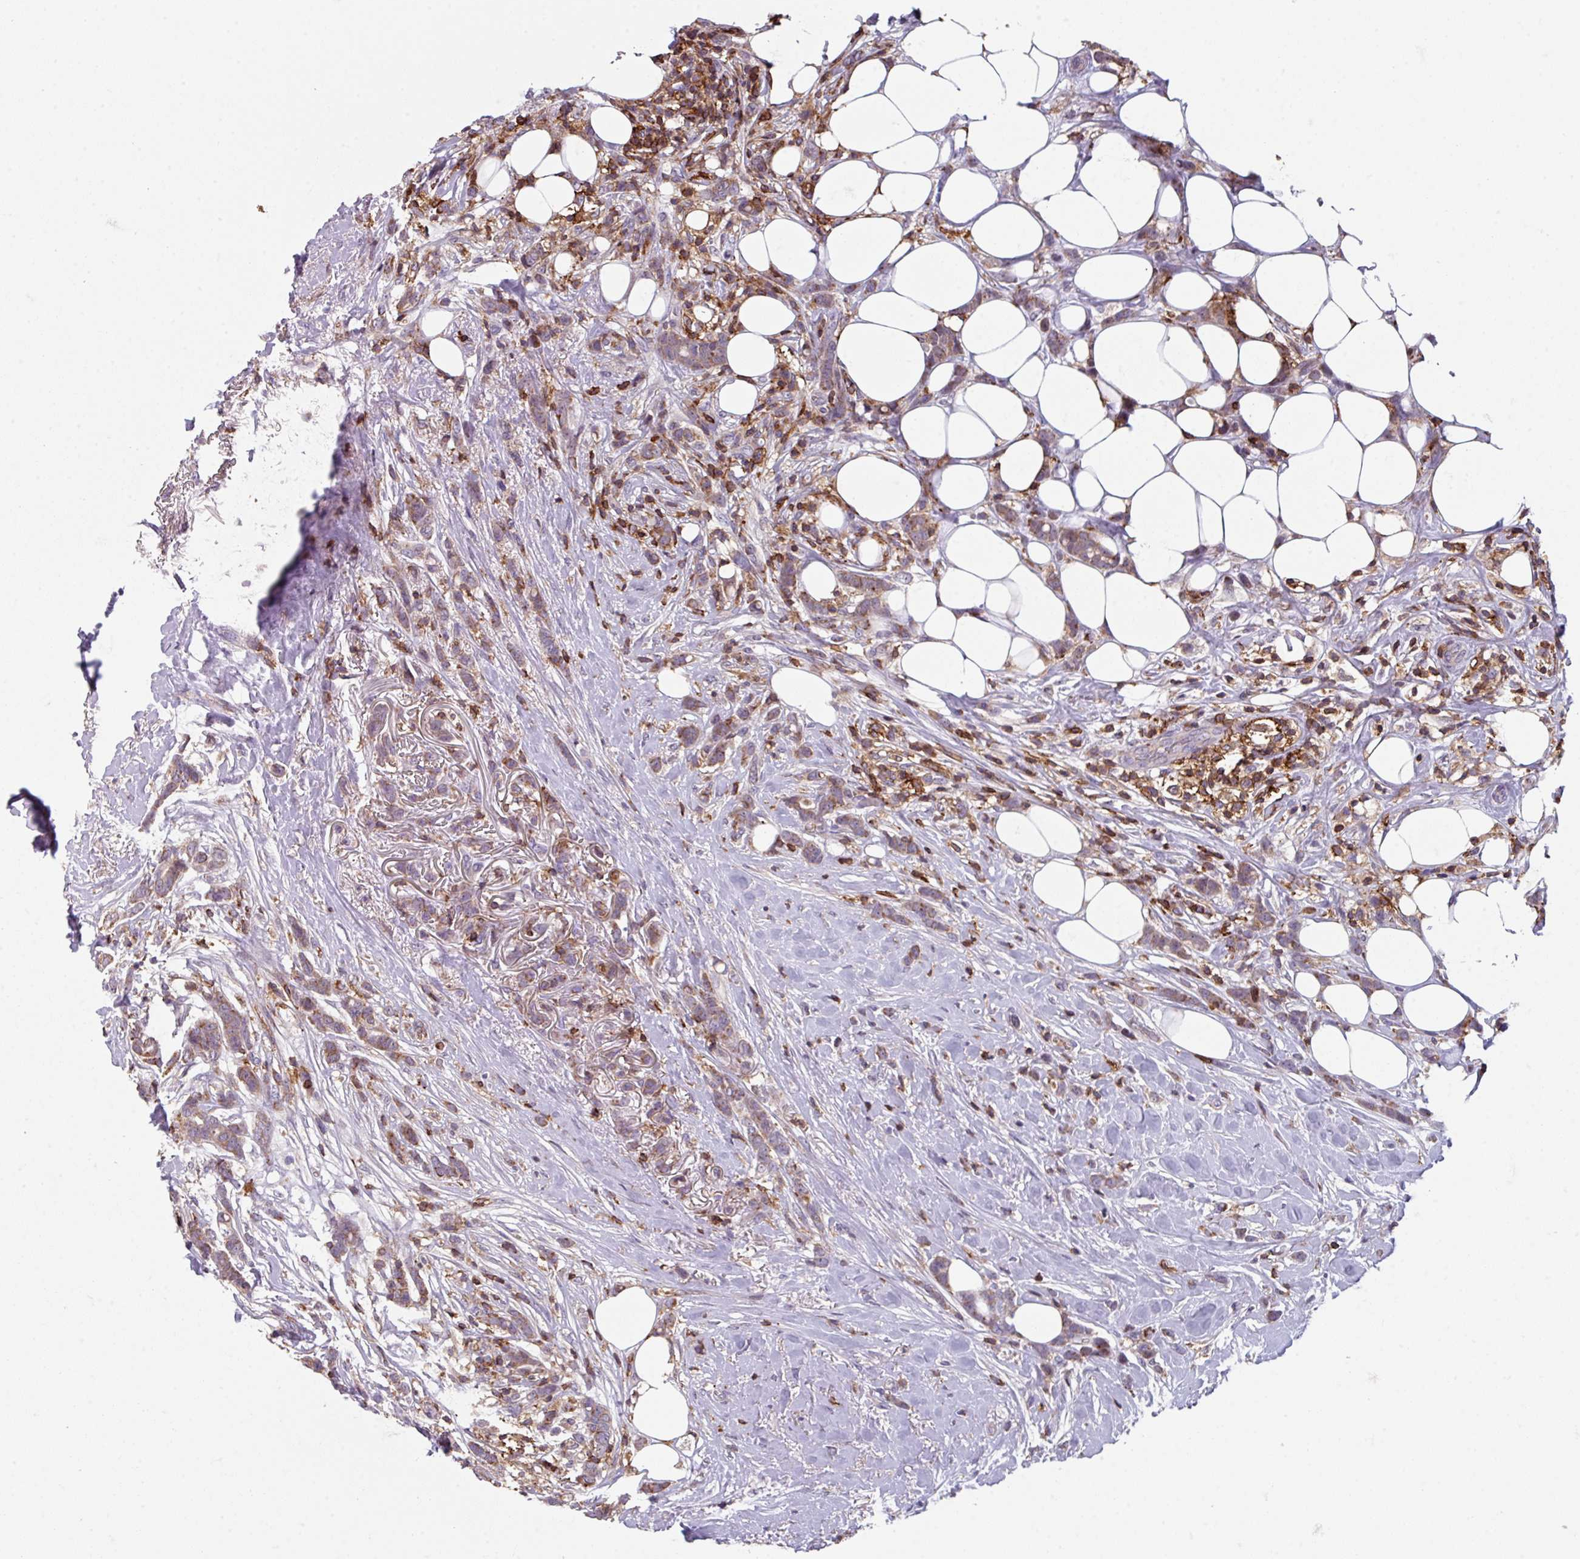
{"staining": {"intensity": "moderate", "quantity": ">75%", "location": "cytoplasmic/membranous"}, "tissue": "breast cancer", "cell_type": "Tumor cells", "image_type": "cancer", "snomed": [{"axis": "morphology", "description": "Duct carcinoma"}, {"axis": "topography", "description": "Breast"}], "caption": "Protein staining by IHC reveals moderate cytoplasmic/membranous positivity in about >75% of tumor cells in breast cancer.", "gene": "NEDD9", "patient": {"sex": "female", "age": 80}}